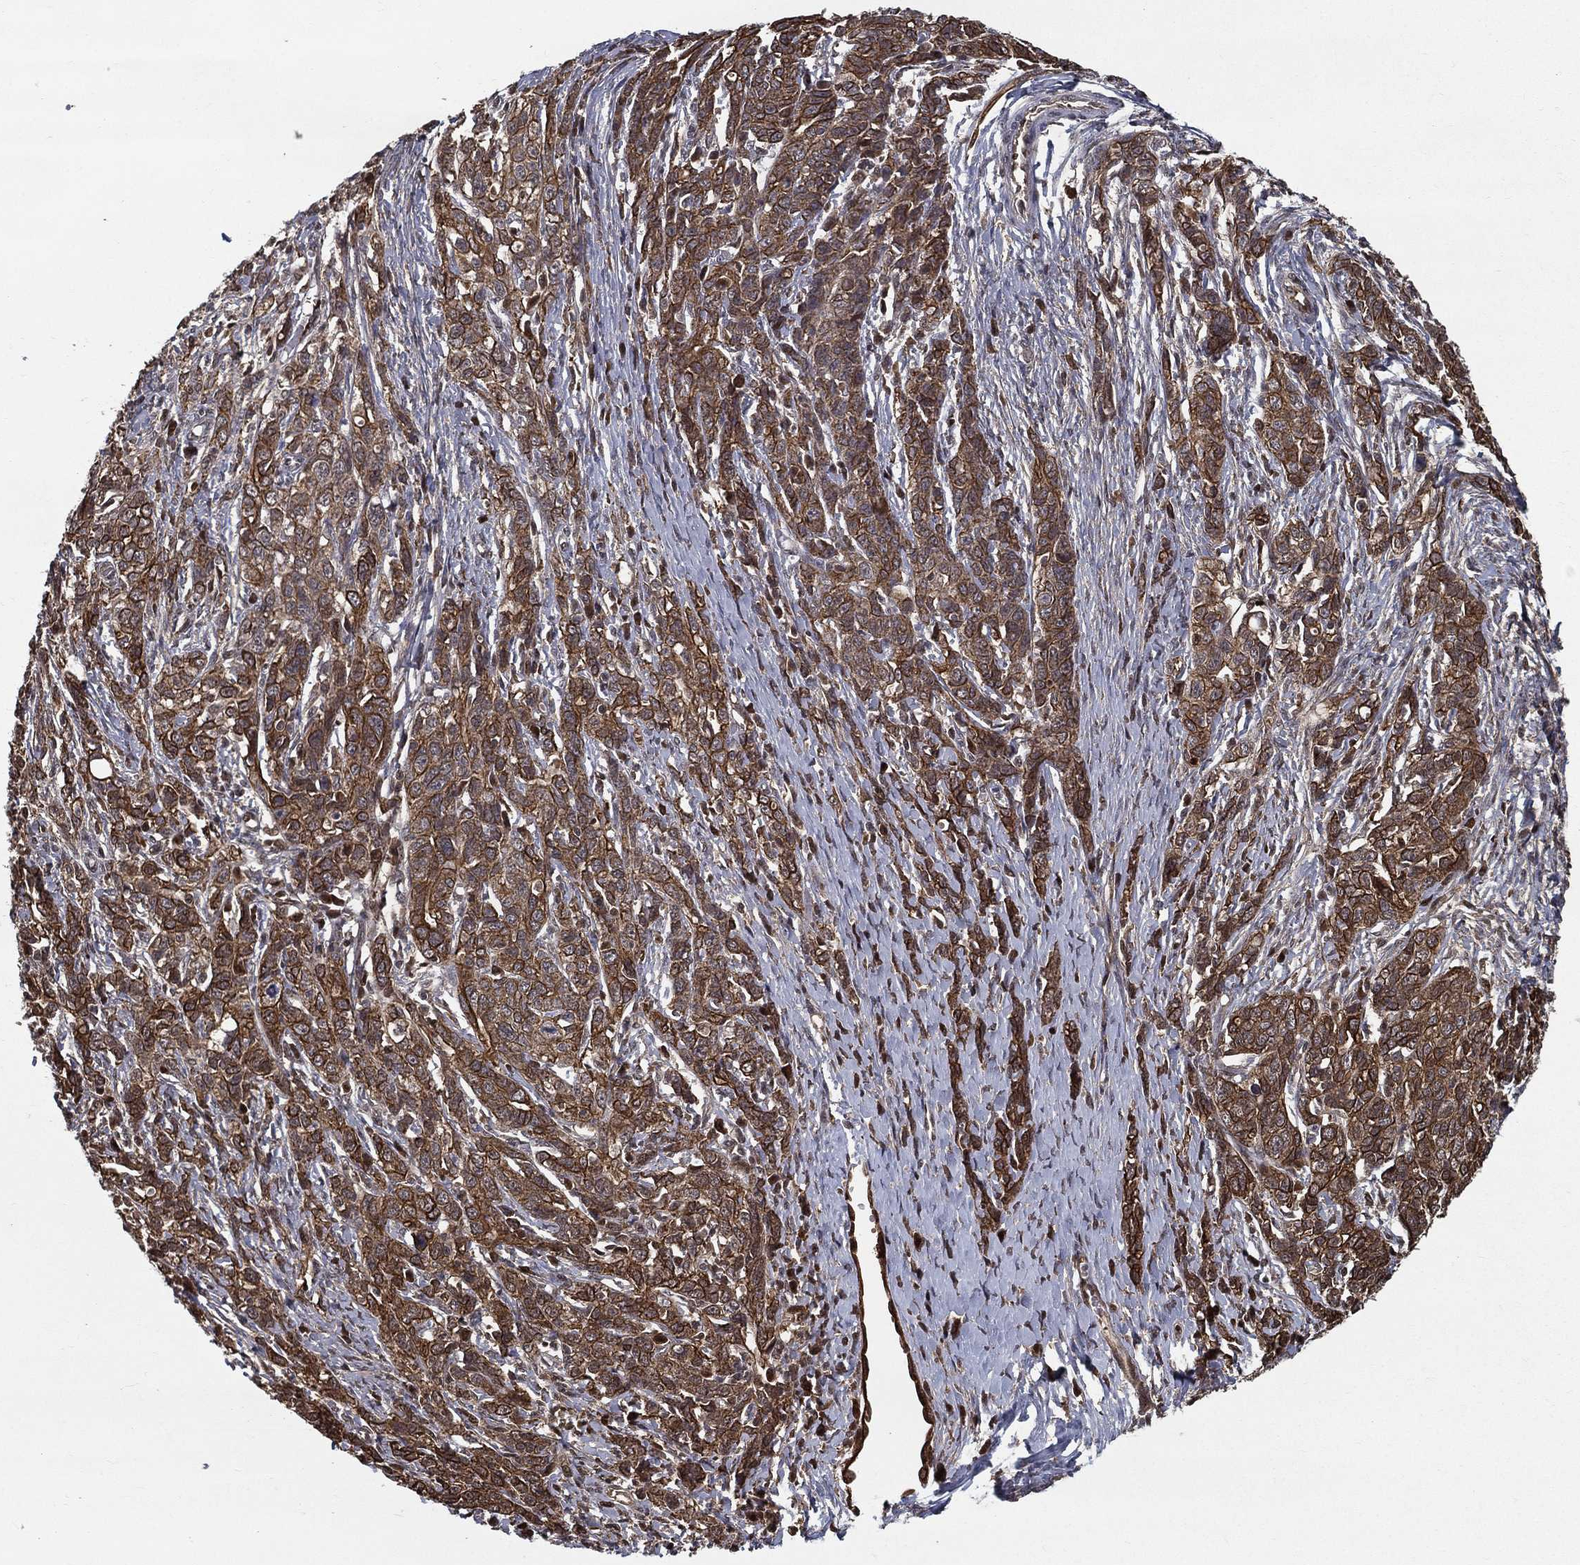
{"staining": {"intensity": "strong", "quantity": ">75%", "location": "cytoplasmic/membranous"}, "tissue": "ovarian cancer", "cell_type": "Tumor cells", "image_type": "cancer", "snomed": [{"axis": "morphology", "description": "Cystadenocarcinoma, serous, NOS"}, {"axis": "topography", "description": "Ovary"}], "caption": "A brown stain labels strong cytoplasmic/membranous expression of a protein in ovarian cancer tumor cells.", "gene": "SLC6A6", "patient": {"sex": "female", "age": 71}}